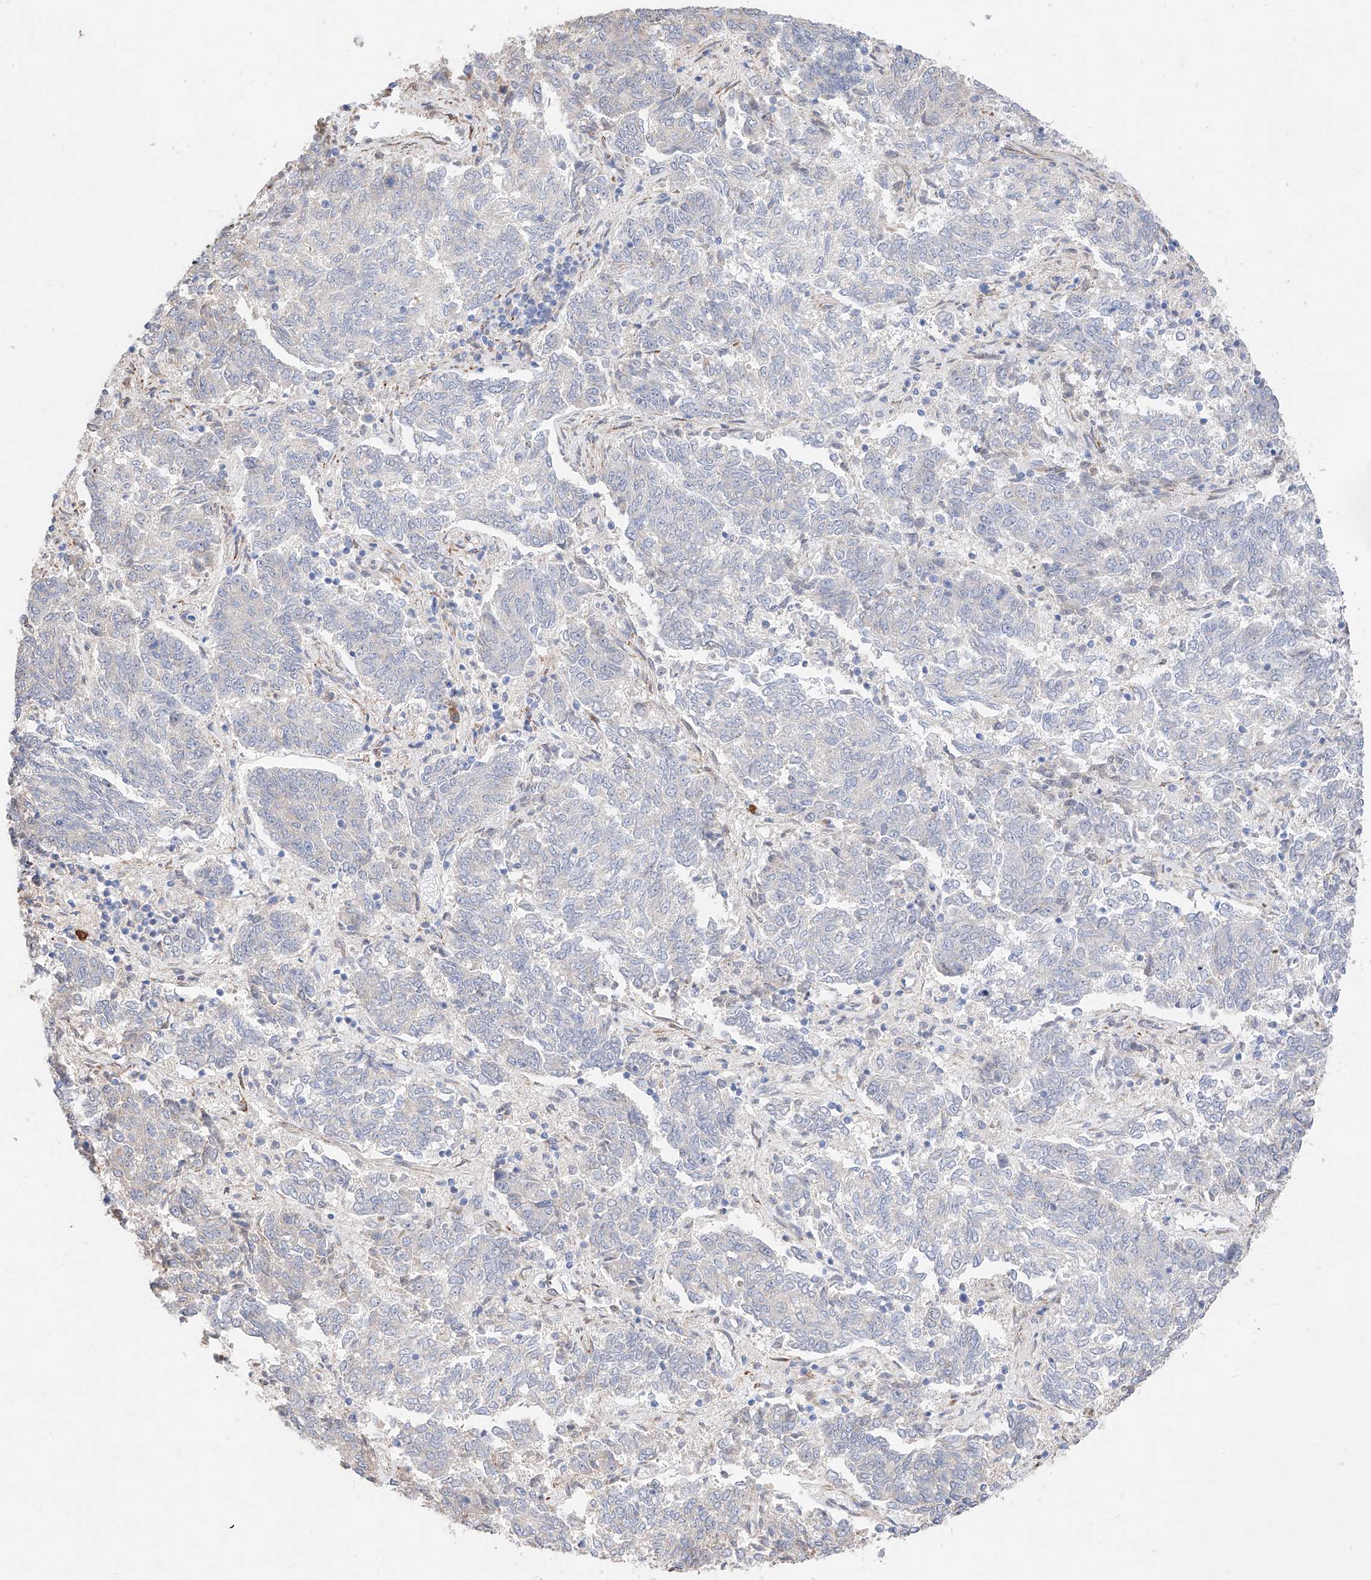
{"staining": {"intensity": "negative", "quantity": "none", "location": "none"}, "tissue": "endometrial cancer", "cell_type": "Tumor cells", "image_type": "cancer", "snomed": [{"axis": "morphology", "description": "Adenocarcinoma, NOS"}, {"axis": "topography", "description": "Endometrium"}], "caption": "Tumor cells are negative for brown protein staining in adenocarcinoma (endometrial).", "gene": "ATP9B", "patient": {"sex": "female", "age": 80}}